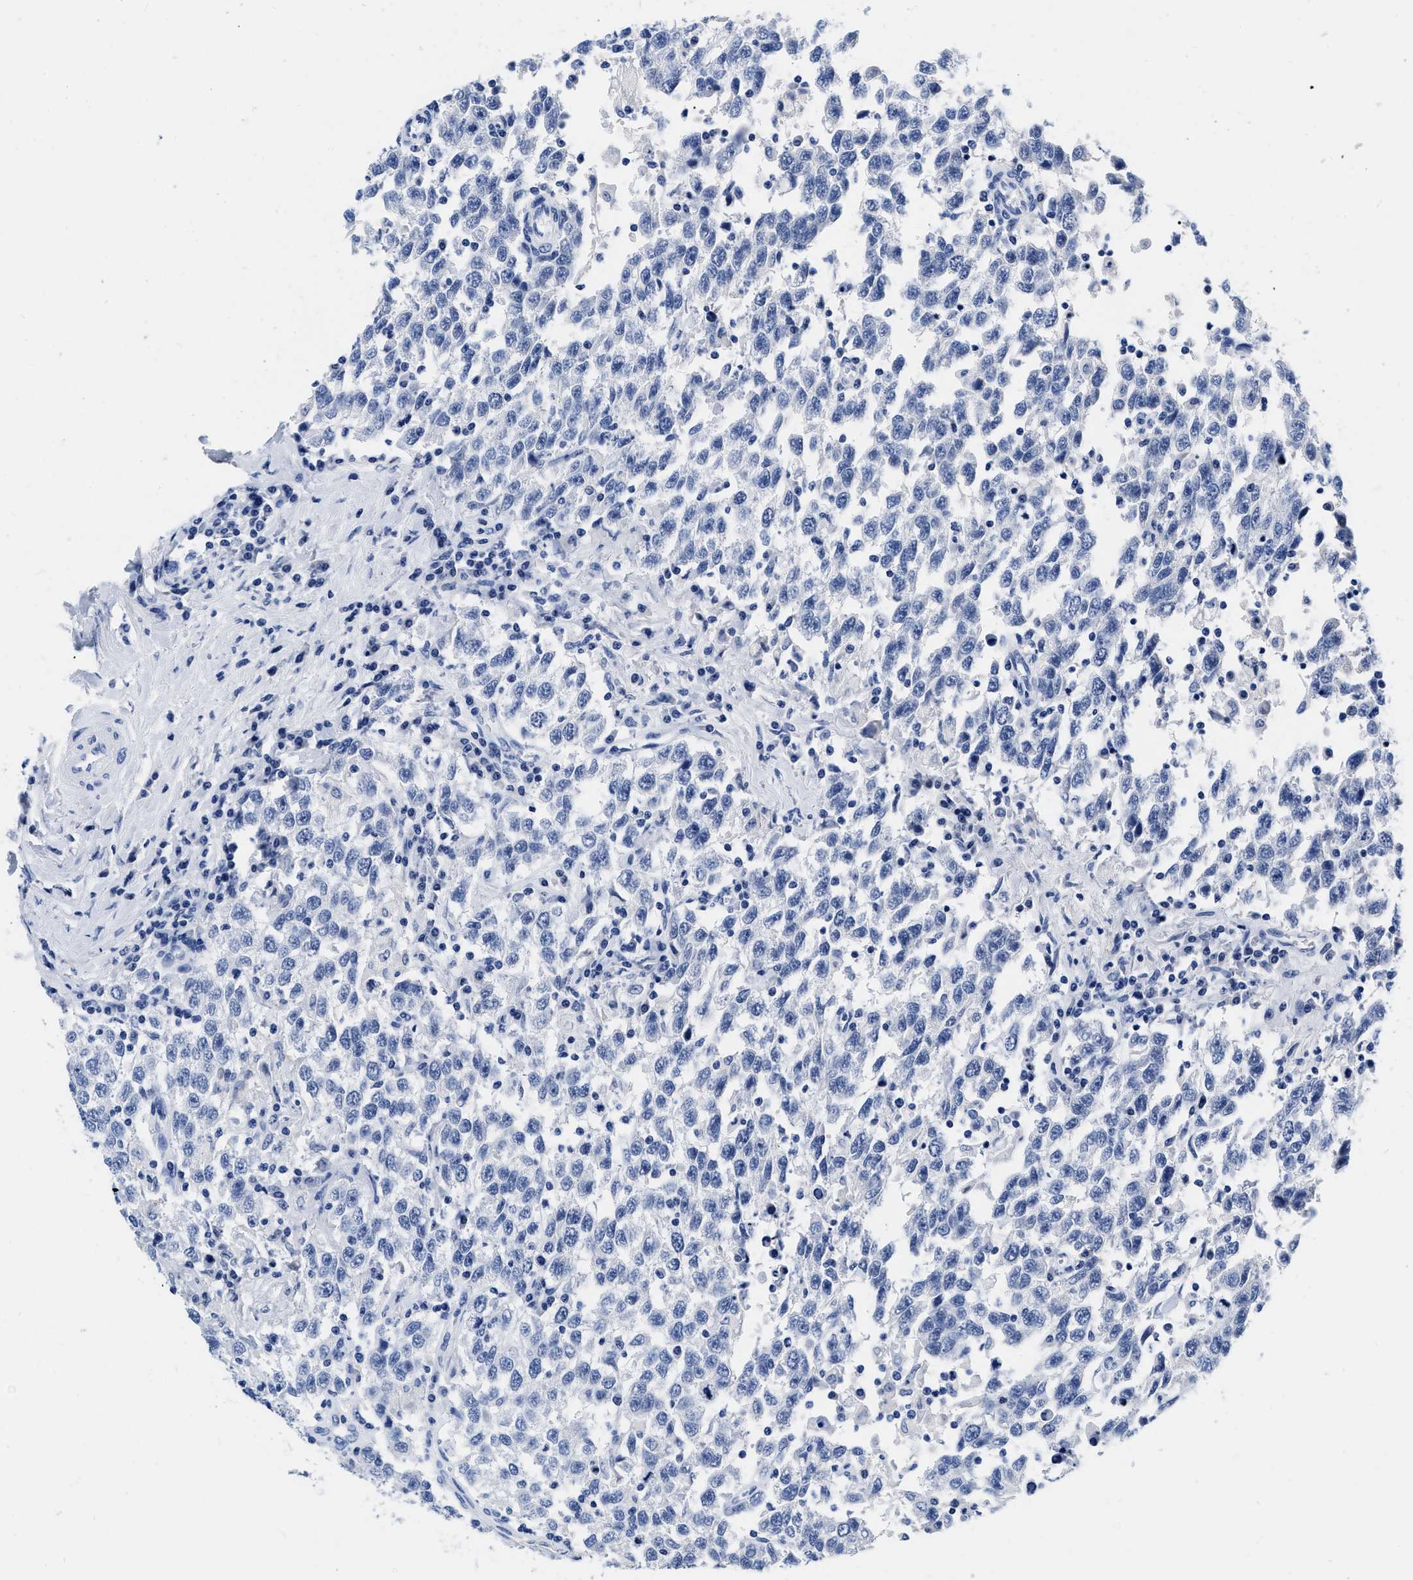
{"staining": {"intensity": "negative", "quantity": "none", "location": "none"}, "tissue": "testis cancer", "cell_type": "Tumor cells", "image_type": "cancer", "snomed": [{"axis": "morphology", "description": "Seminoma, NOS"}, {"axis": "topography", "description": "Testis"}], "caption": "An image of testis seminoma stained for a protein displays no brown staining in tumor cells.", "gene": "CER1", "patient": {"sex": "male", "age": 41}}